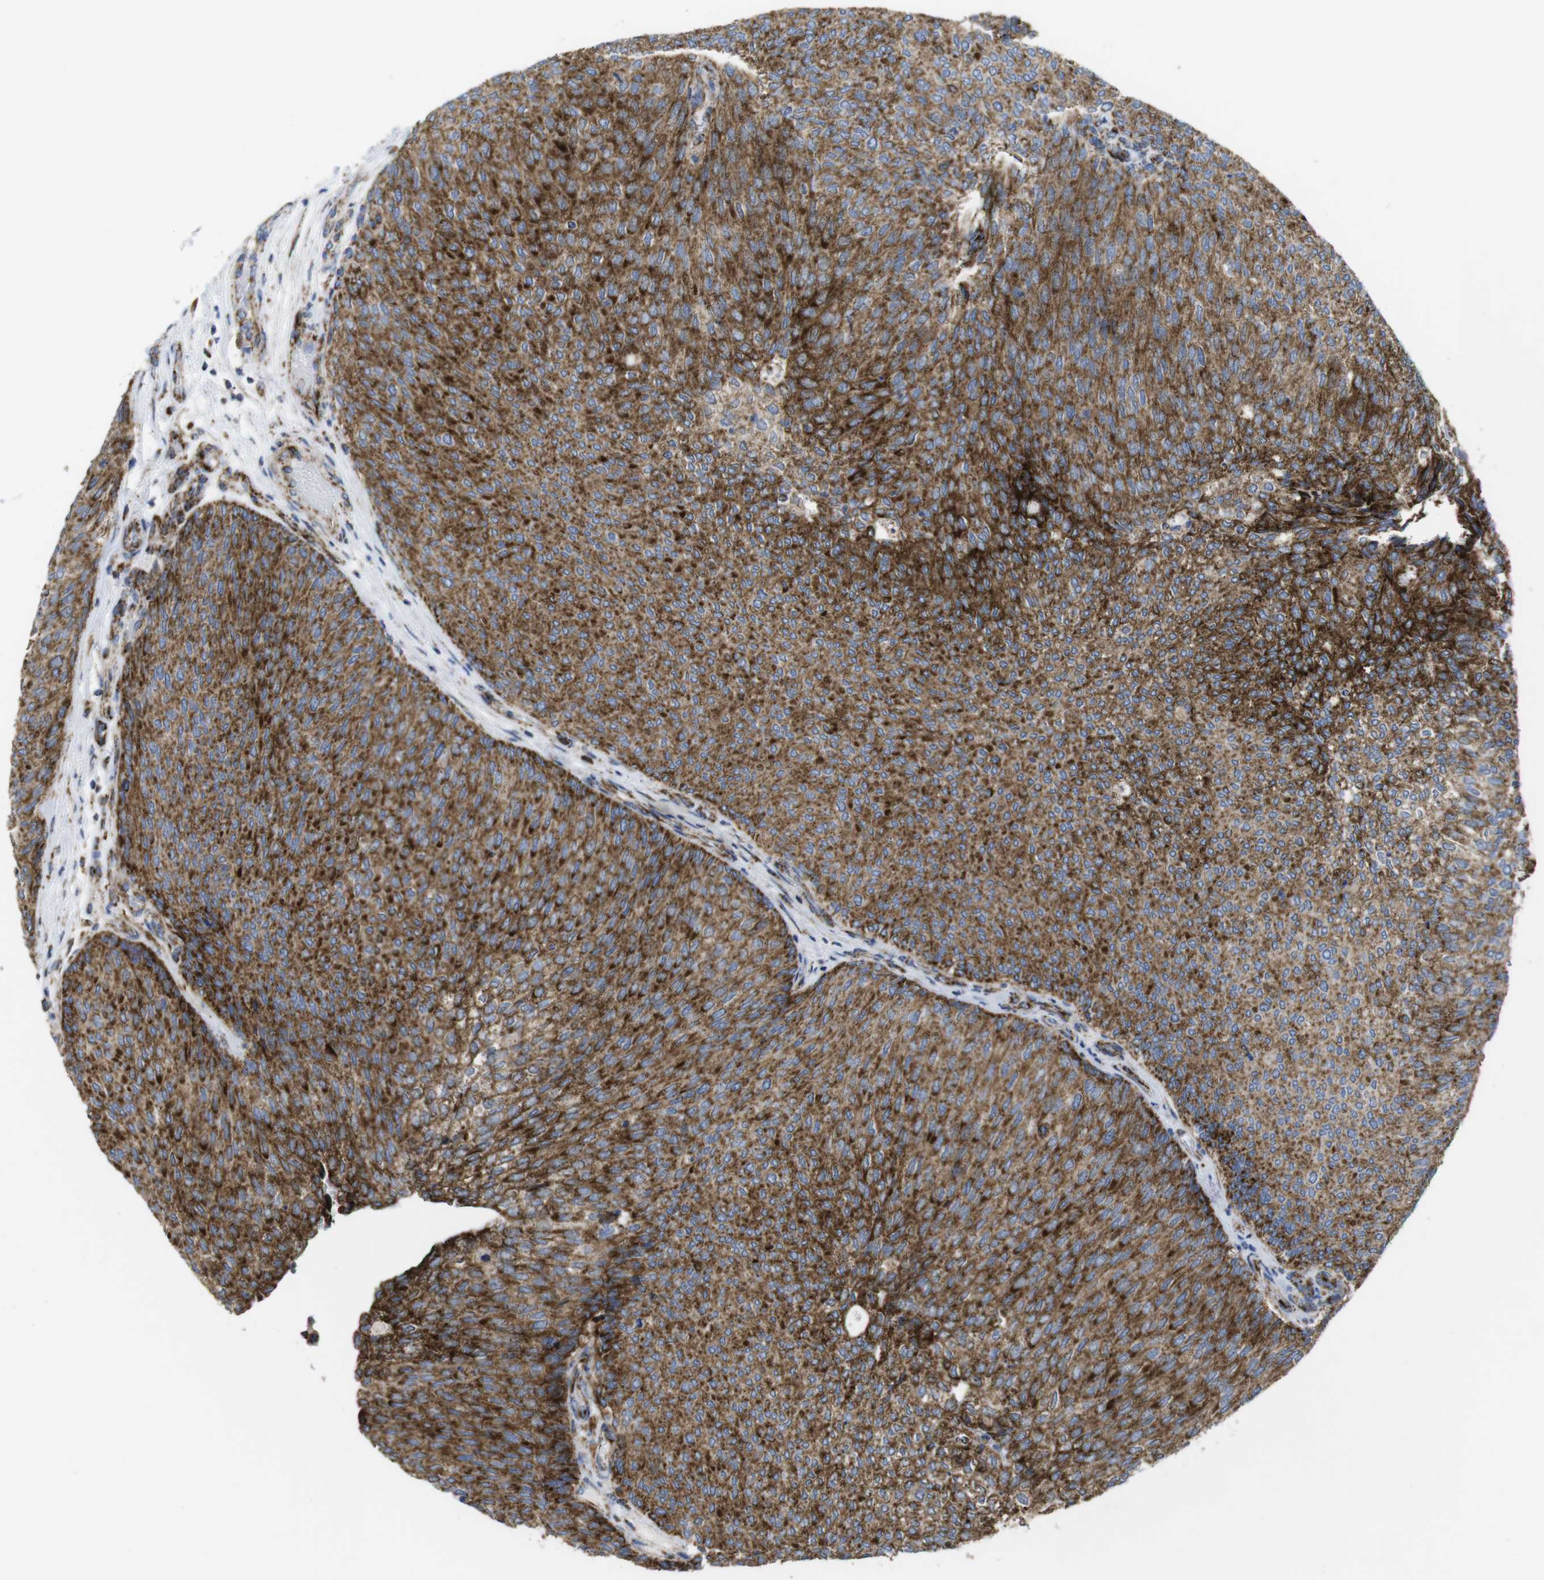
{"staining": {"intensity": "strong", "quantity": ">75%", "location": "cytoplasmic/membranous"}, "tissue": "urothelial cancer", "cell_type": "Tumor cells", "image_type": "cancer", "snomed": [{"axis": "morphology", "description": "Urothelial carcinoma, Low grade"}, {"axis": "topography", "description": "Urinary bladder"}], "caption": "Immunohistochemical staining of human low-grade urothelial carcinoma reveals high levels of strong cytoplasmic/membranous protein expression in about >75% of tumor cells. (DAB (3,3'-diaminobenzidine) IHC, brown staining for protein, blue staining for nuclei).", "gene": "TMEM192", "patient": {"sex": "female", "age": 79}}